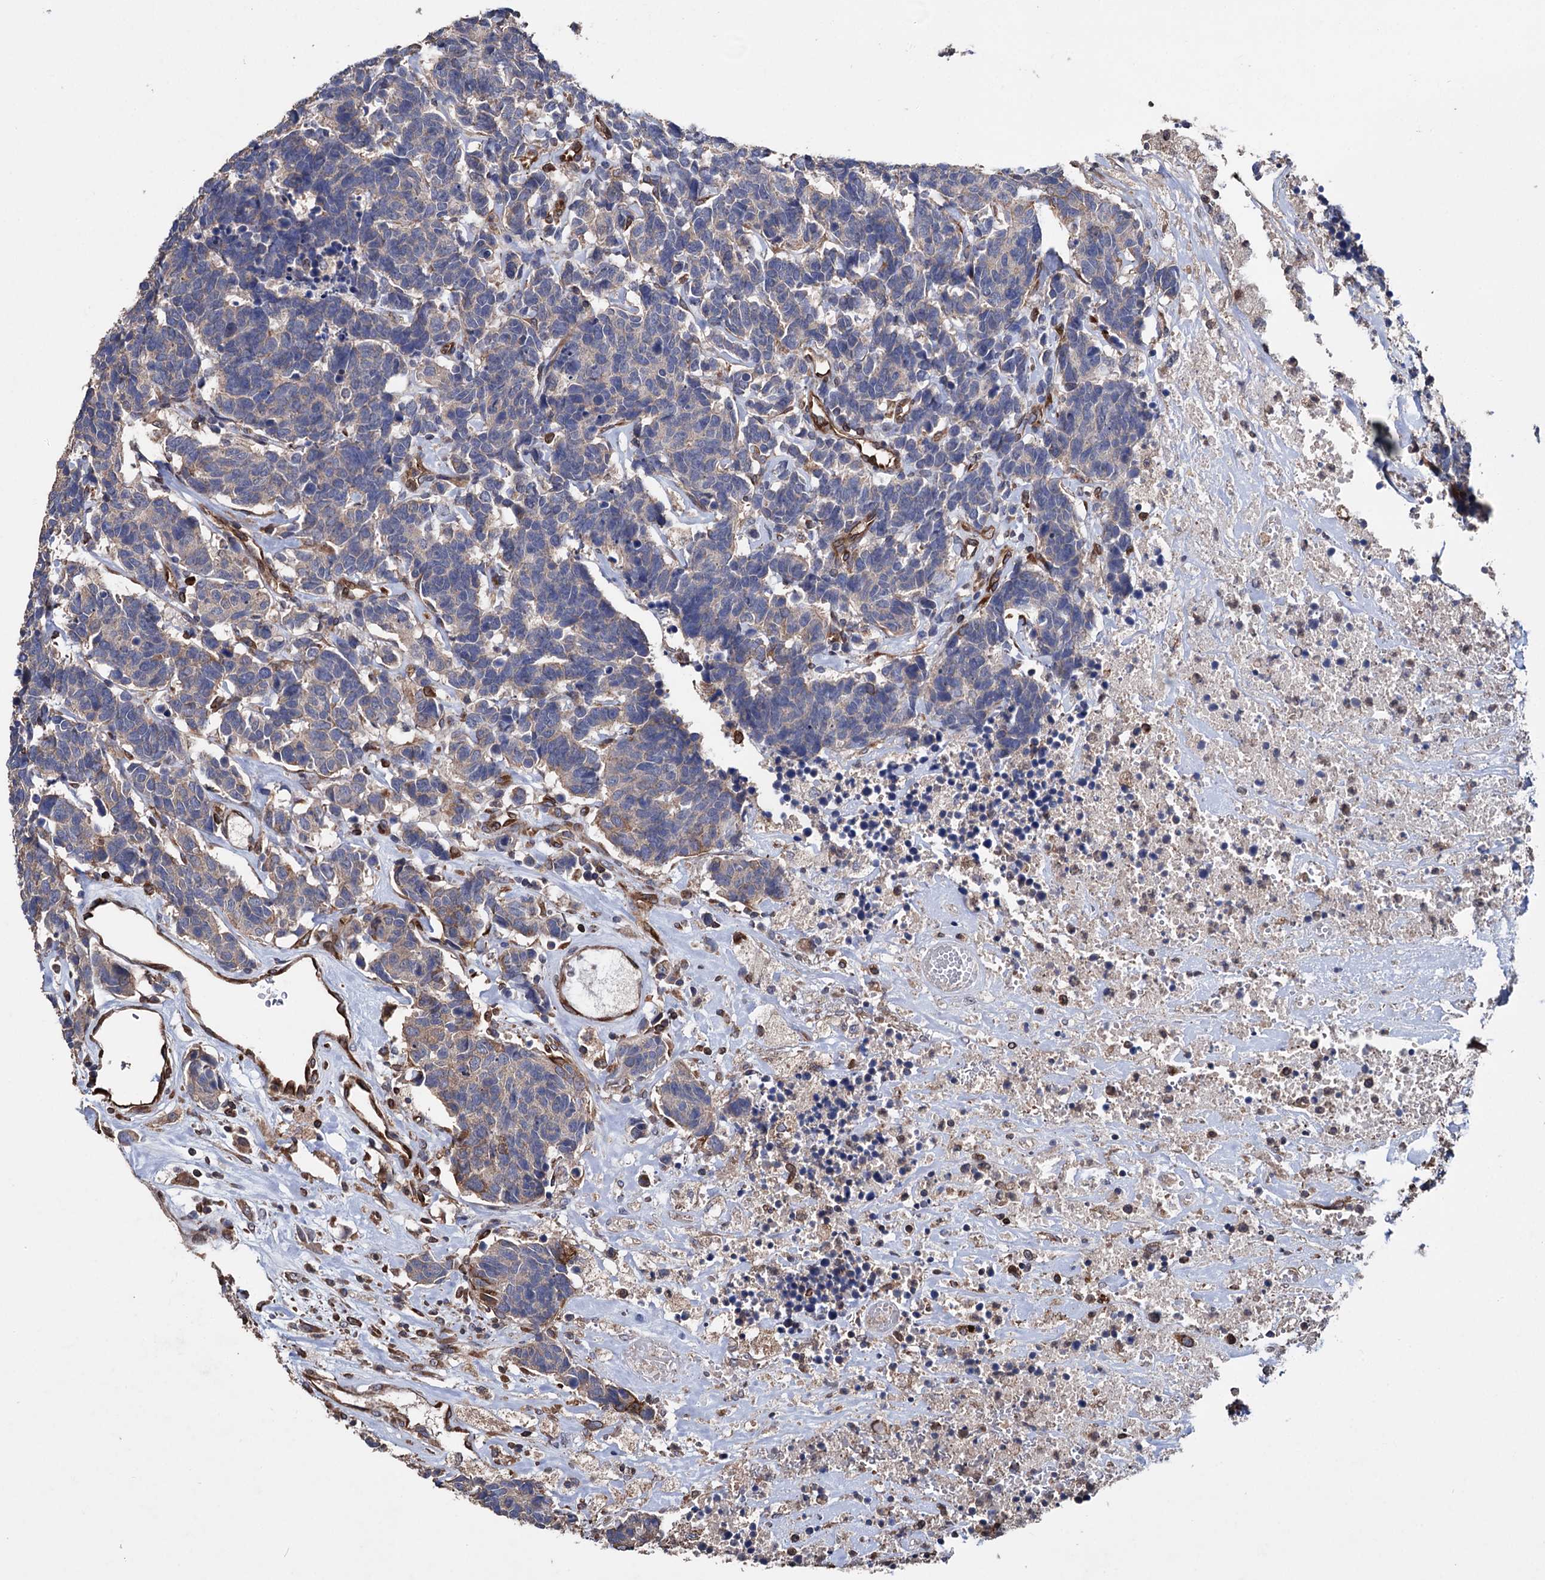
{"staining": {"intensity": "negative", "quantity": "none", "location": "none"}, "tissue": "carcinoid", "cell_type": "Tumor cells", "image_type": "cancer", "snomed": [{"axis": "morphology", "description": "Carcinoma, NOS"}, {"axis": "morphology", "description": "Carcinoid, malignant, NOS"}, {"axis": "topography", "description": "Urinary bladder"}], "caption": "High magnification brightfield microscopy of carcinoma stained with DAB (3,3'-diaminobenzidine) (brown) and counterstained with hematoxylin (blue): tumor cells show no significant staining.", "gene": "STING1", "patient": {"sex": "male", "age": 57}}